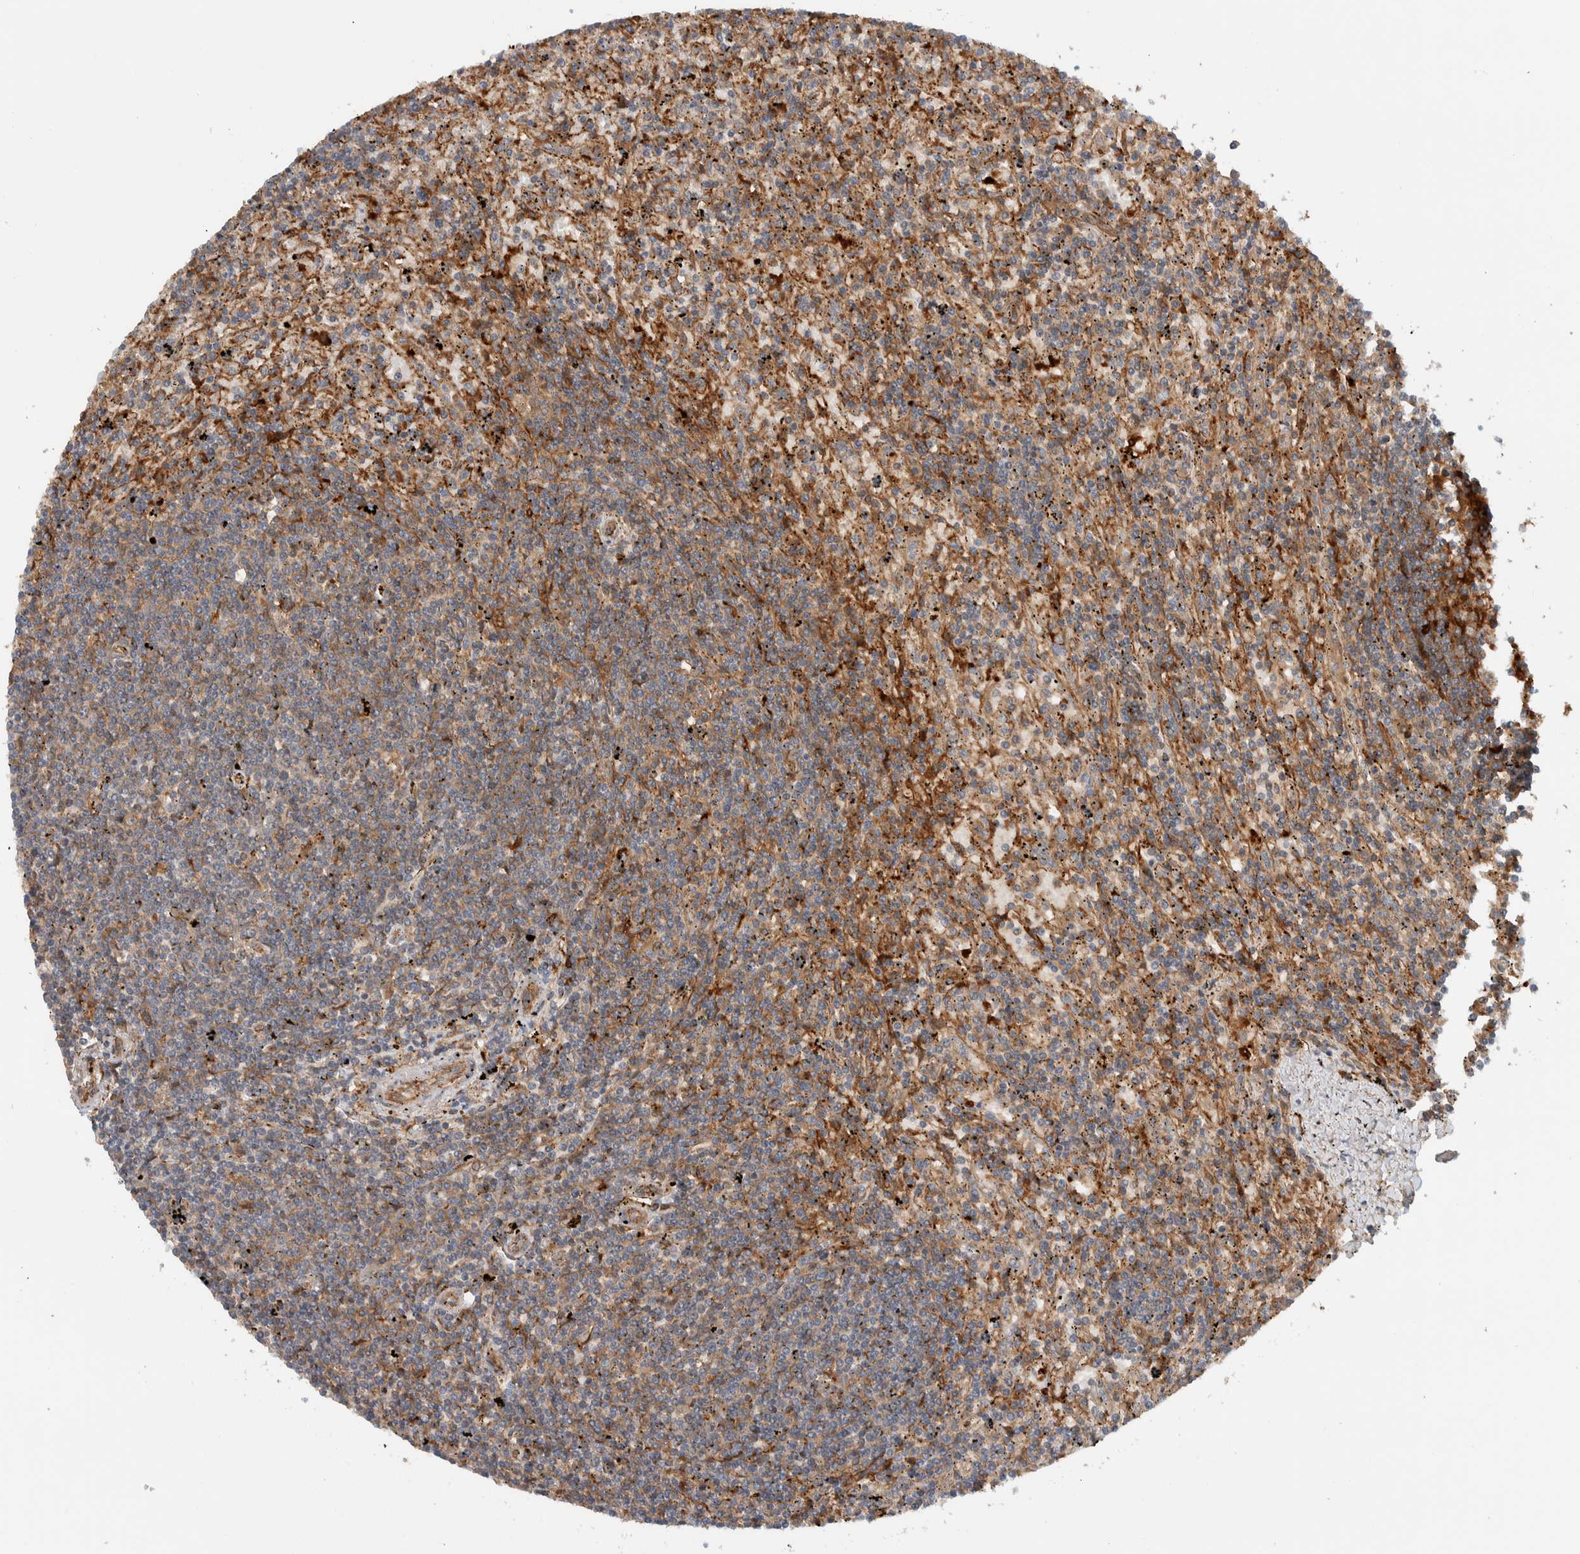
{"staining": {"intensity": "moderate", "quantity": "25%-75%", "location": "cytoplasmic/membranous"}, "tissue": "lymphoma", "cell_type": "Tumor cells", "image_type": "cancer", "snomed": [{"axis": "morphology", "description": "Malignant lymphoma, non-Hodgkin's type, Low grade"}, {"axis": "topography", "description": "Spleen"}], "caption": "Protein analysis of lymphoma tissue reveals moderate cytoplasmic/membranous positivity in approximately 25%-75% of tumor cells.", "gene": "MPRIP", "patient": {"sex": "male", "age": 76}}